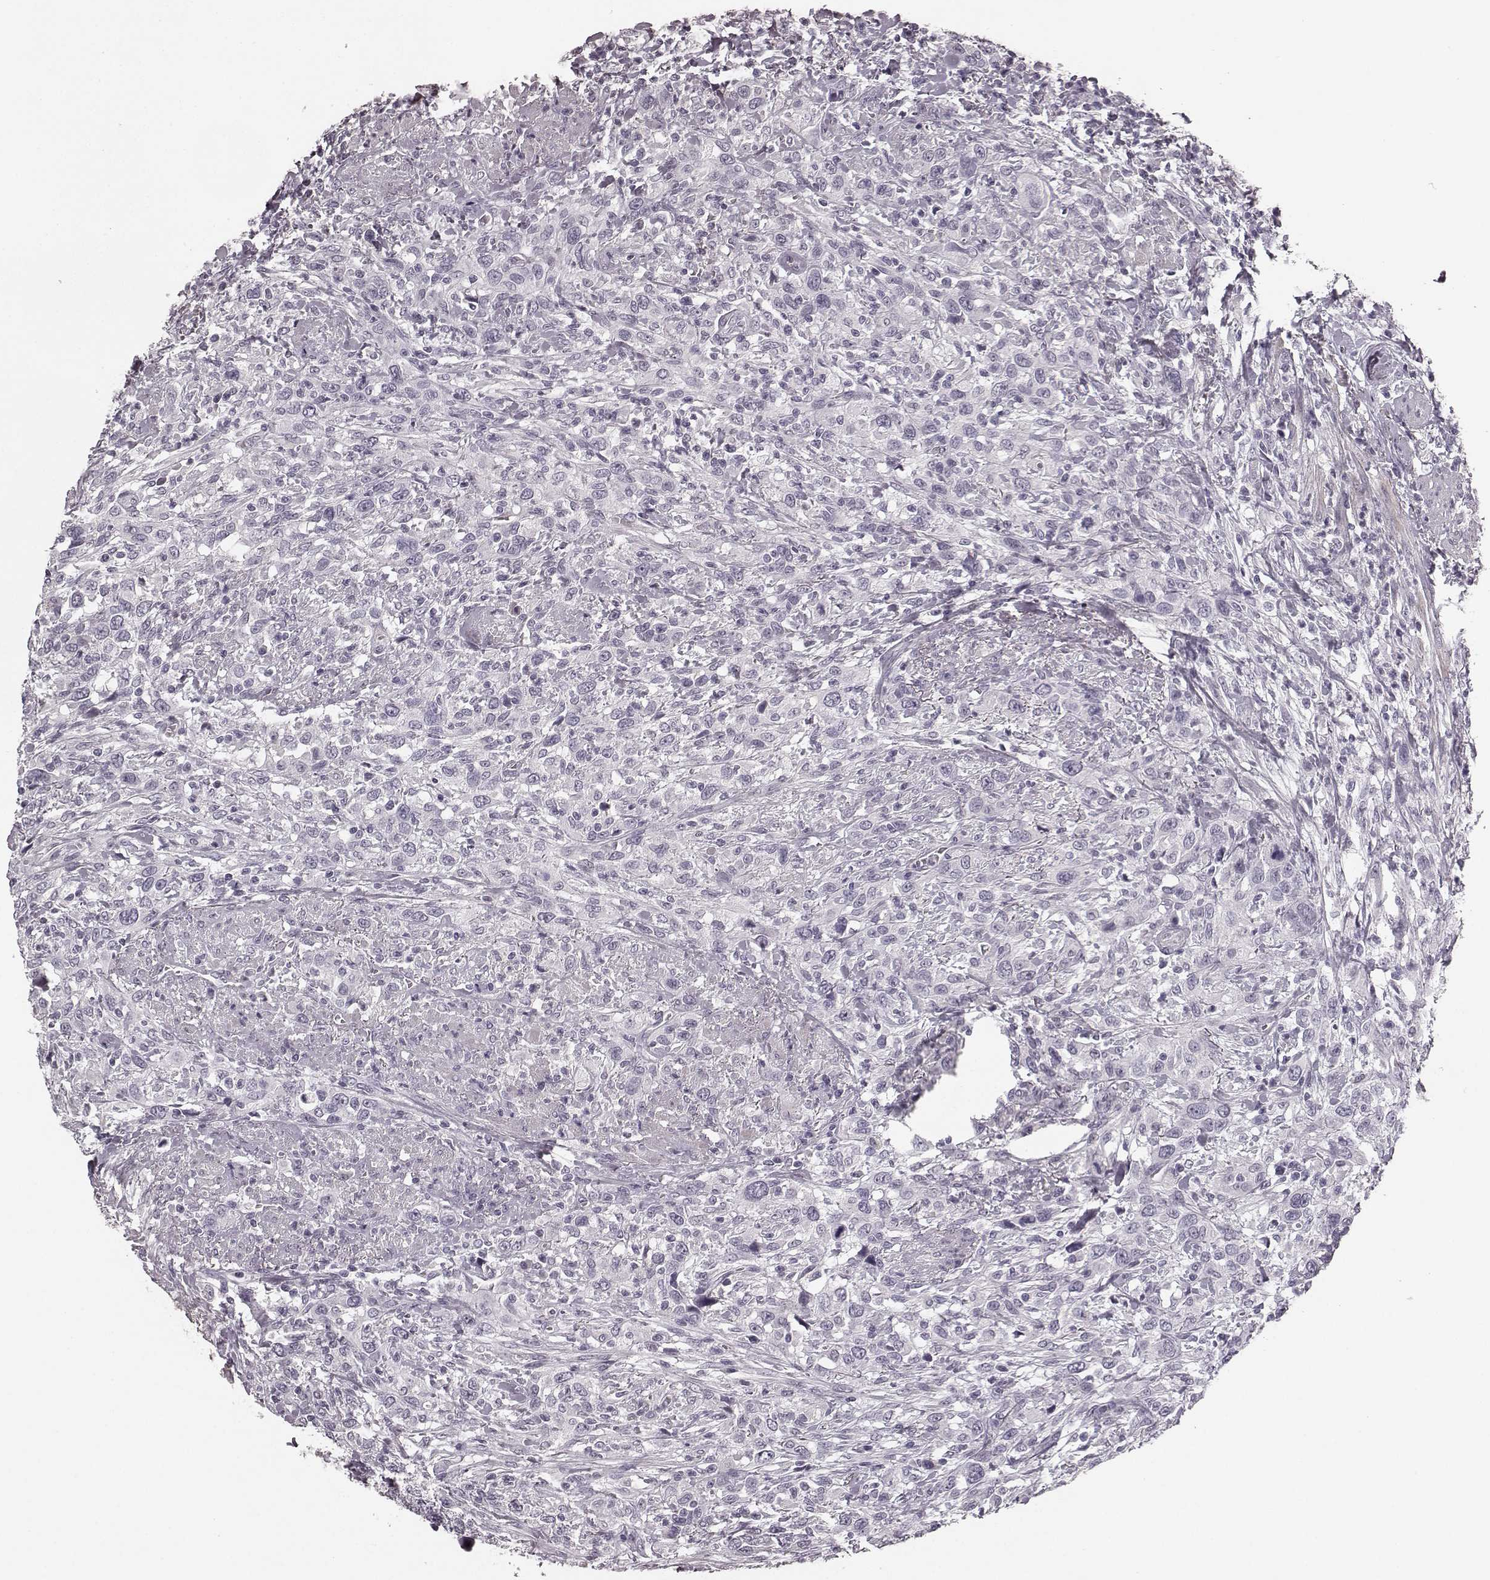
{"staining": {"intensity": "negative", "quantity": "none", "location": "none"}, "tissue": "urothelial cancer", "cell_type": "Tumor cells", "image_type": "cancer", "snomed": [{"axis": "morphology", "description": "Urothelial carcinoma, NOS"}, {"axis": "morphology", "description": "Urothelial carcinoma, High grade"}, {"axis": "topography", "description": "Urinary bladder"}], "caption": "Immunohistochemistry (IHC) of human transitional cell carcinoma exhibits no positivity in tumor cells.", "gene": "RIT2", "patient": {"sex": "female", "age": 64}}